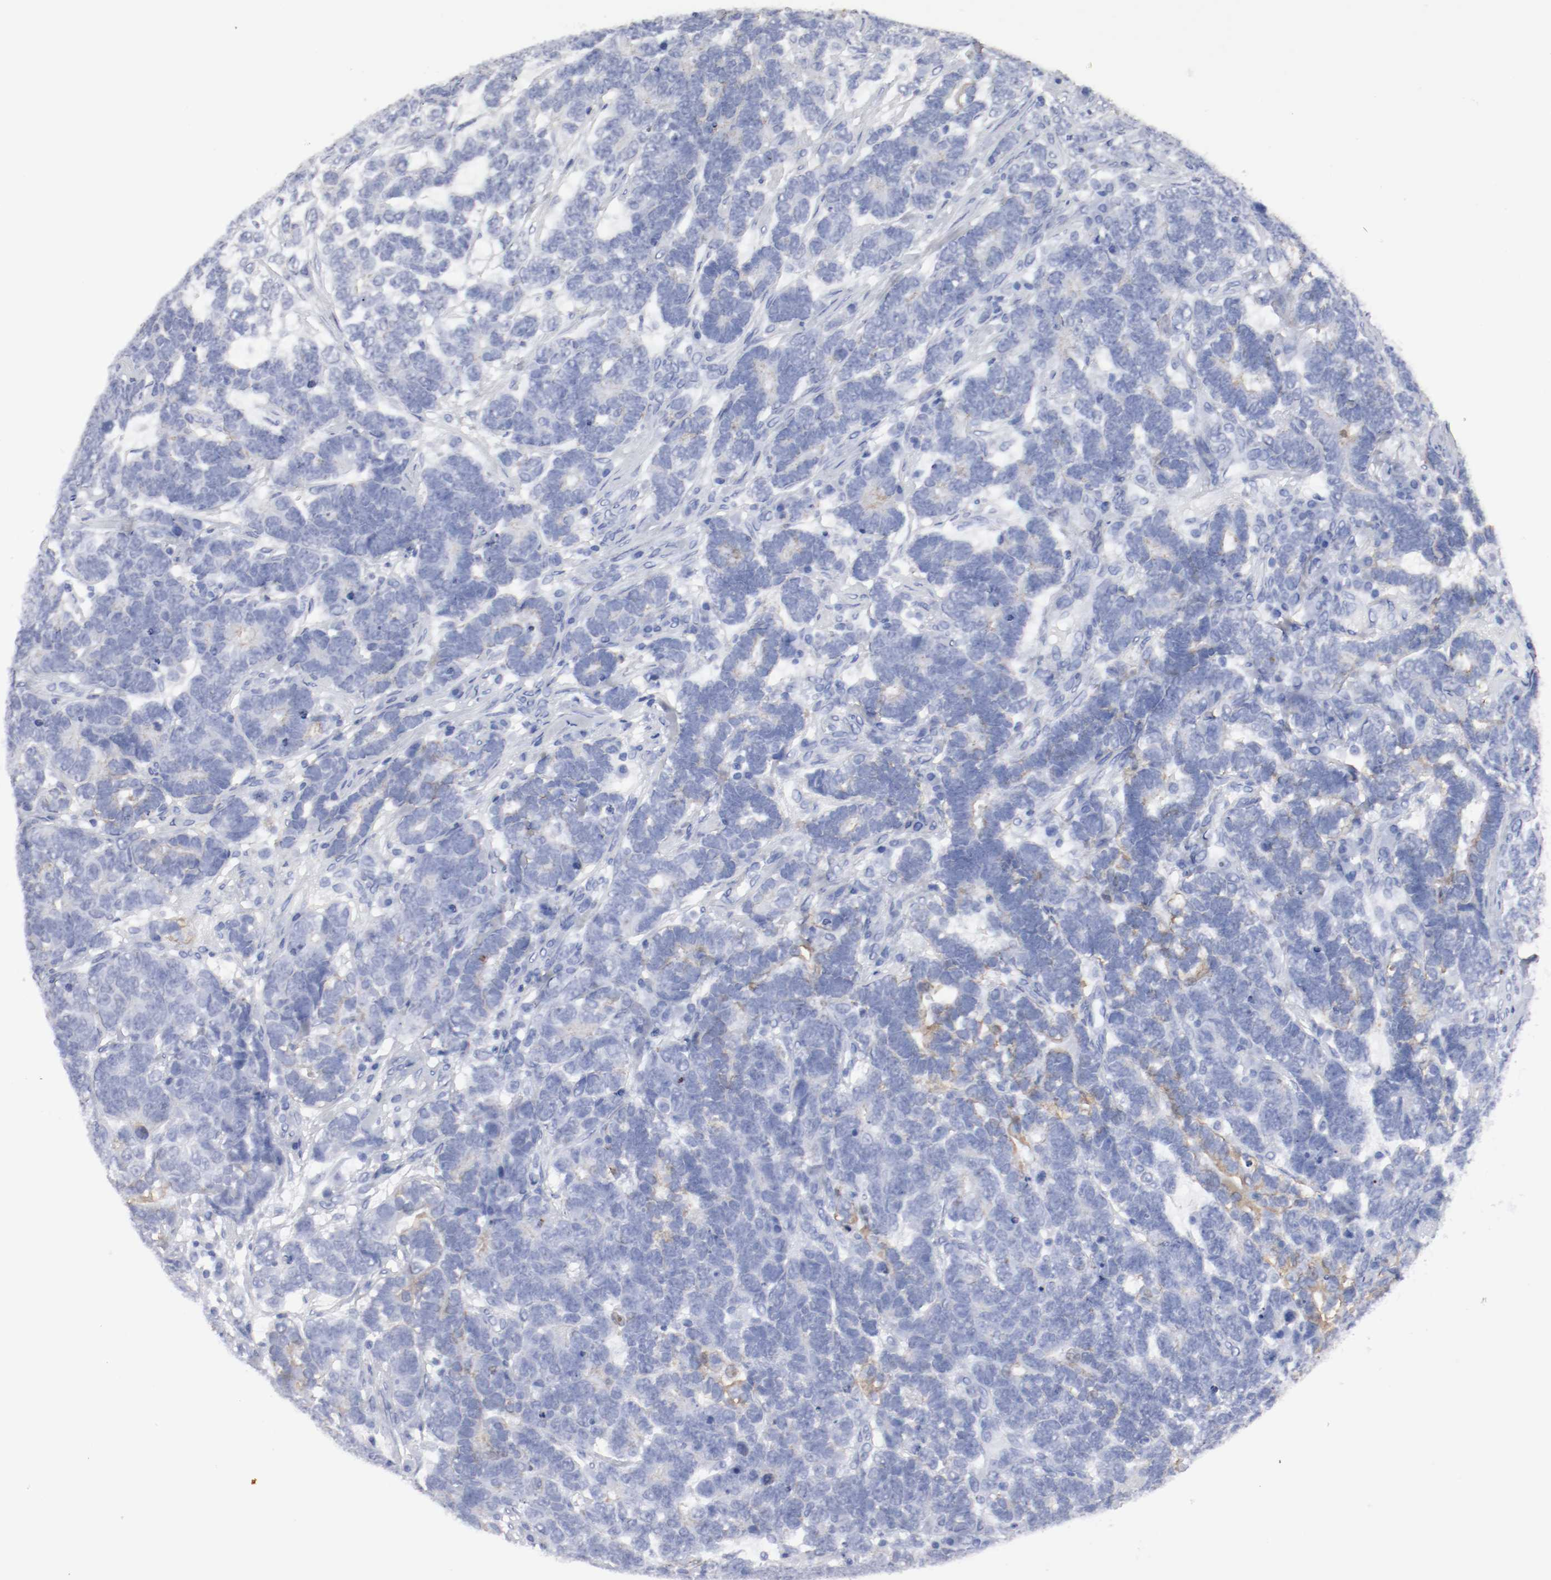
{"staining": {"intensity": "weak", "quantity": "<25%", "location": "cytoplasmic/membranous"}, "tissue": "testis cancer", "cell_type": "Tumor cells", "image_type": "cancer", "snomed": [{"axis": "morphology", "description": "Carcinoma, Embryonal, NOS"}, {"axis": "topography", "description": "Testis"}], "caption": "High power microscopy histopathology image of an IHC micrograph of testis cancer (embryonal carcinoma), revealing no significant expression in tumor cells.", "gene": "TSPAN6", "patient": {"sex": "male", "age": 26}}